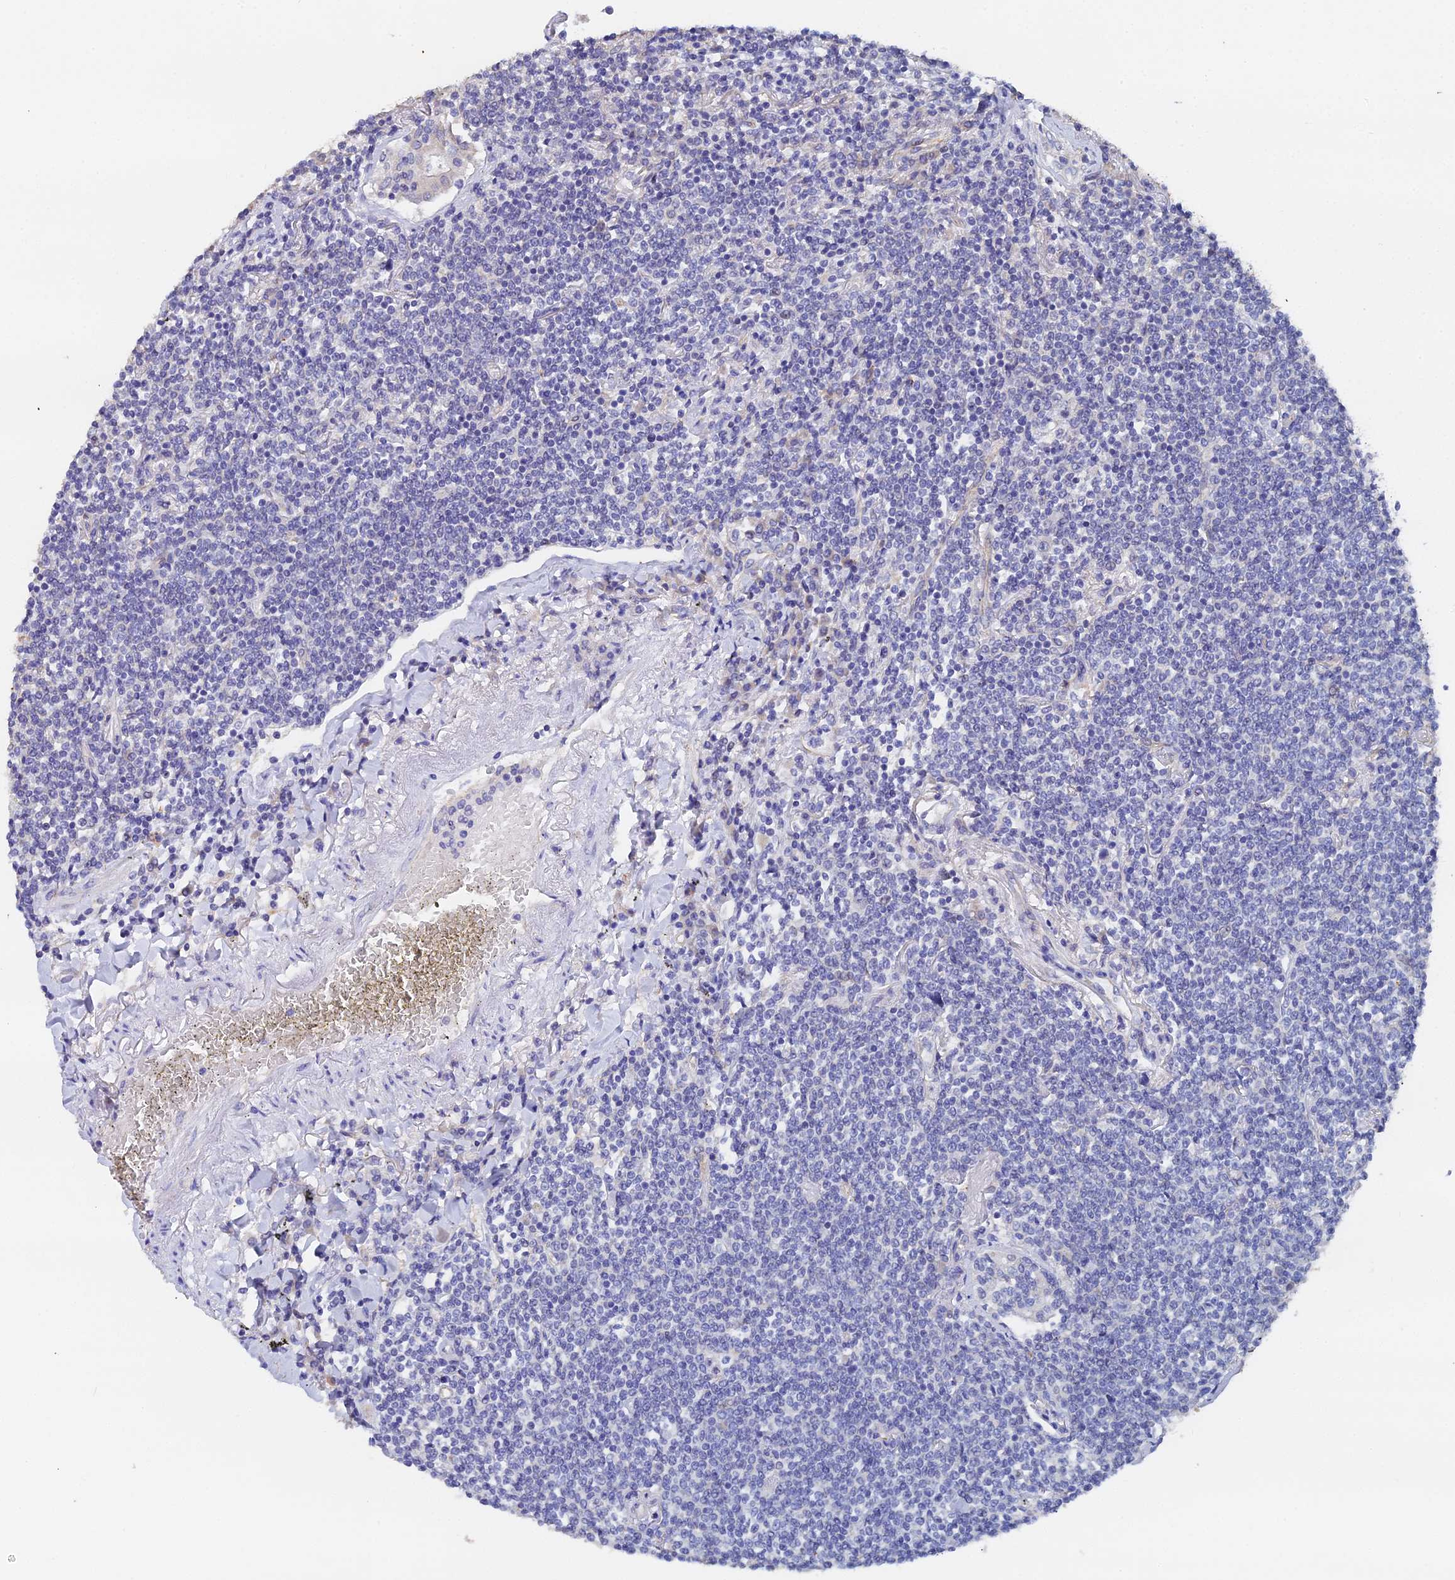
{"staining": {"intensity": "negative", "quantity": "none", "location": "none"}, "tissue": "lymphoma", "cell_type": "Tumor cells", "image_type": "cancer", "snomed": [{"axis": "morphology", "description": "Malignant lymphoma, non-Hodgkin's type, Low grade"}, {"axis": "topography", "description": "Lung"}], "caption": "This is a photomicrograph of immunohistochemistry staining of low-grade malignant lymphoma, non-Hodgkin's type, which shows no expression in tumor cells.", "gene": "ENSG00000268674", "patient": {"sex": "female", "age": 71}}